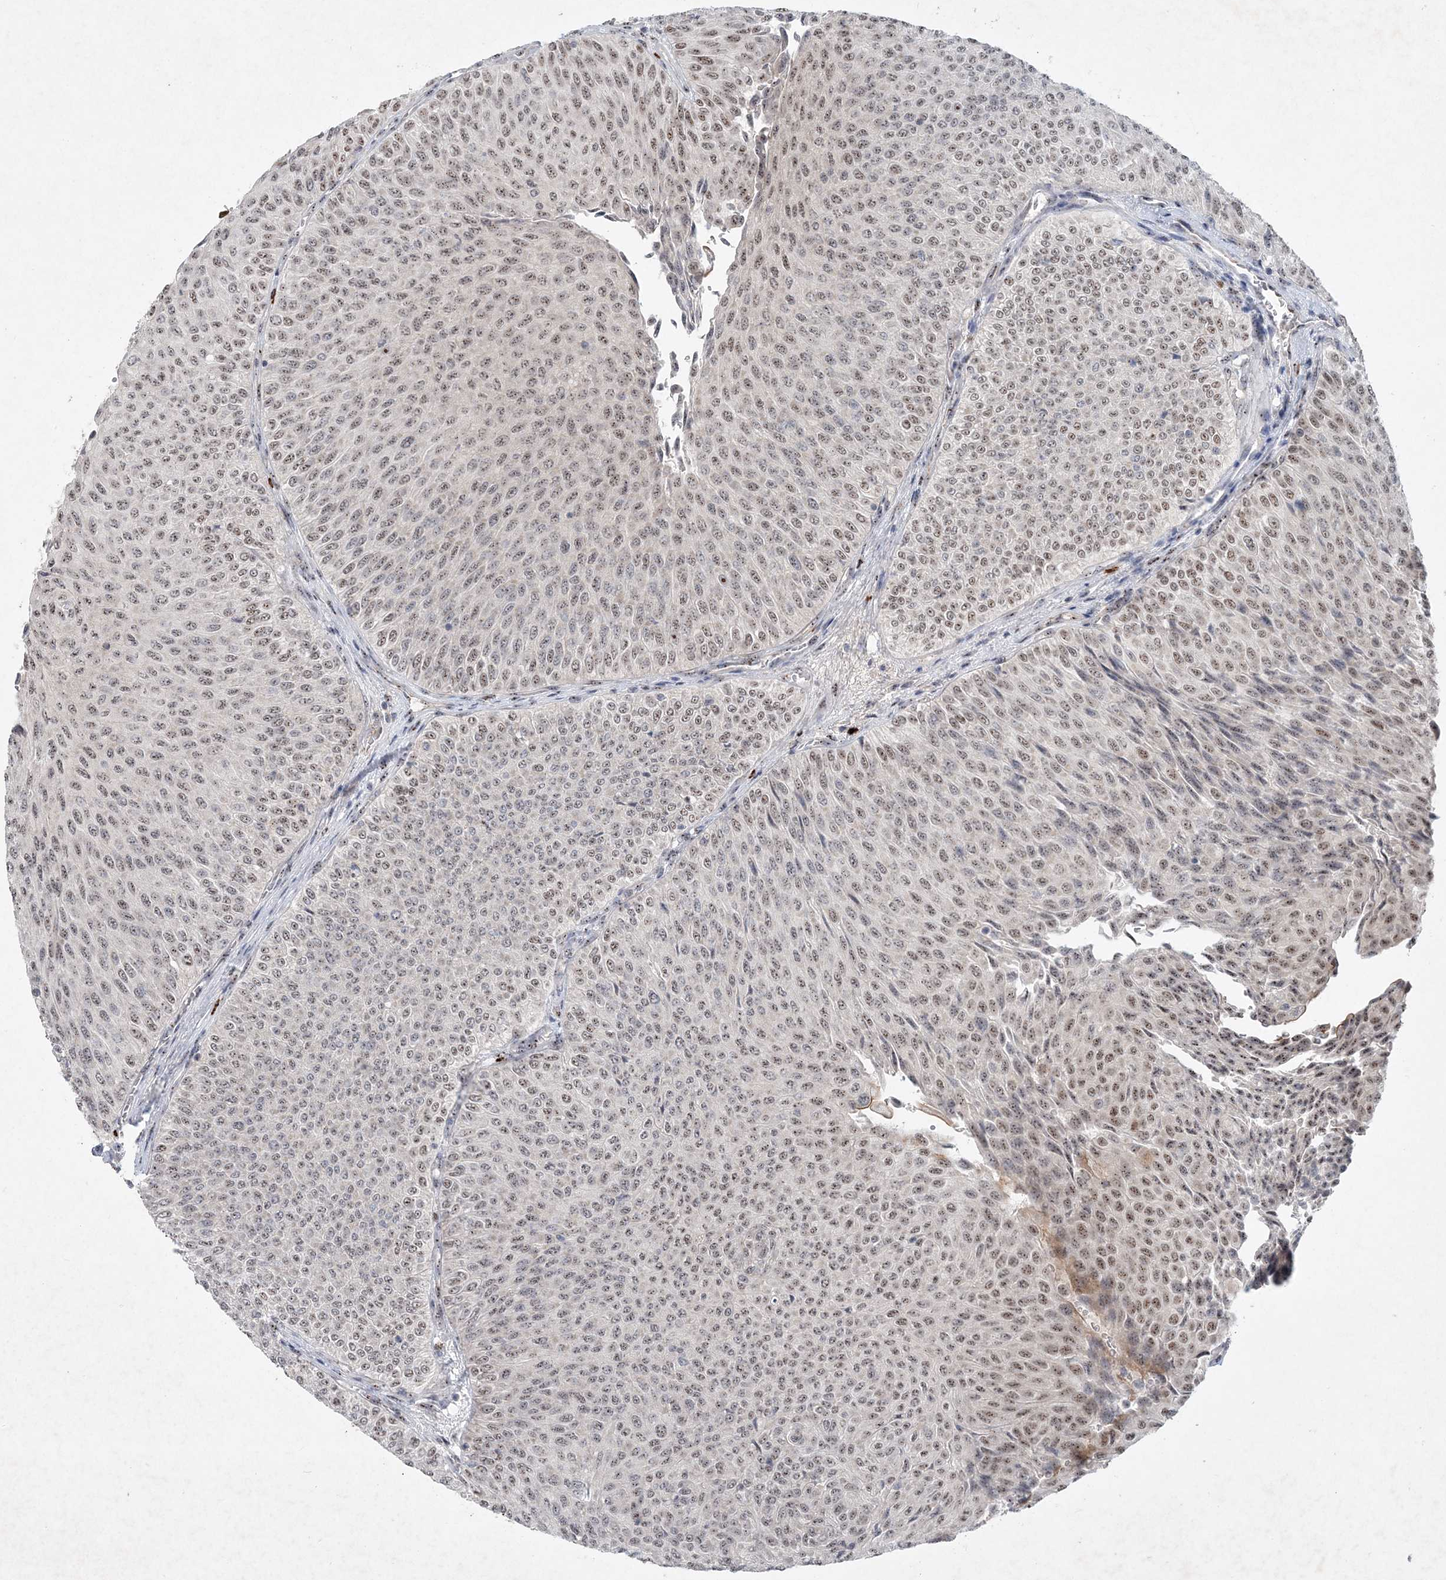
{"staining": {"intensity": "moderate", "quantity": ">75%", "location": "nuclear"}, "tissue": "urothelial cancer", "cell_type": "Tumor cells", "image_type": "cancer", "snomed": [{"axis": "morphology", "description": "Urothelial carcinoma, Low grade"}, {"axis": "topography", "description": "Urinary bladder"}], "caption": "Human low-grade urothelial carcinoma stained with a protein marker exhibits moderate staining in tumor cells.", "gene": "GIN1", "patient": {"sex": "male", "age": 78}}